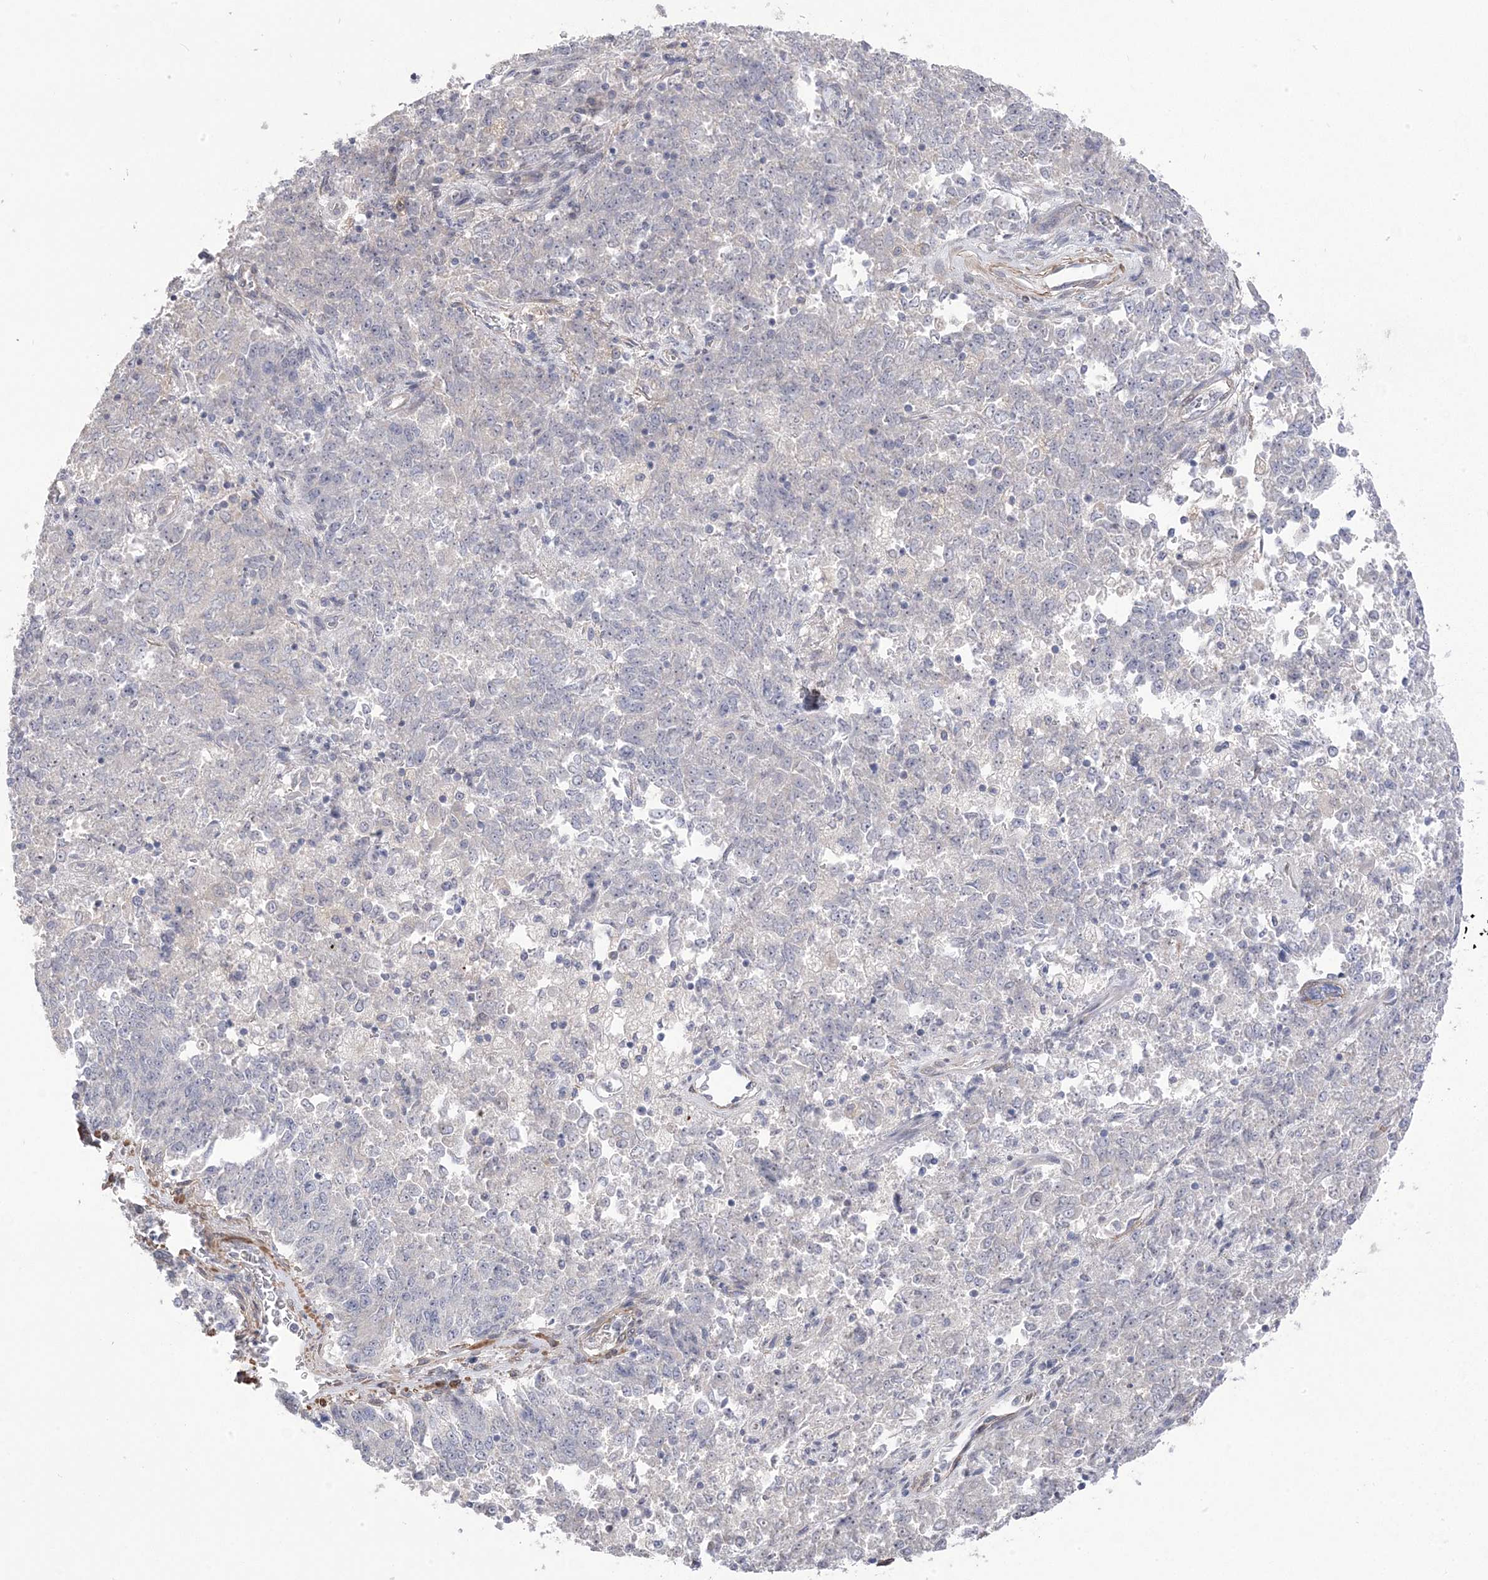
{"staining": {"intensity": "negative", "quantity": "none", "location": "none"}, "tissue": "endometrial cancer", "cell_type": "Tumor cells", "image_type": "cancer", "snomed": [{"axis": "morphology", "description": "Adenocarcinoma, NOS"}, {"axis": "topography", "description": "Endometrium"}], "caption": "This is an immunohistochemistry image of endometrial adenocarcinoma. There is no staining in tumor cells.", "gene": "GTPBP6", "patient": {"sex": "female", "age": 80}}